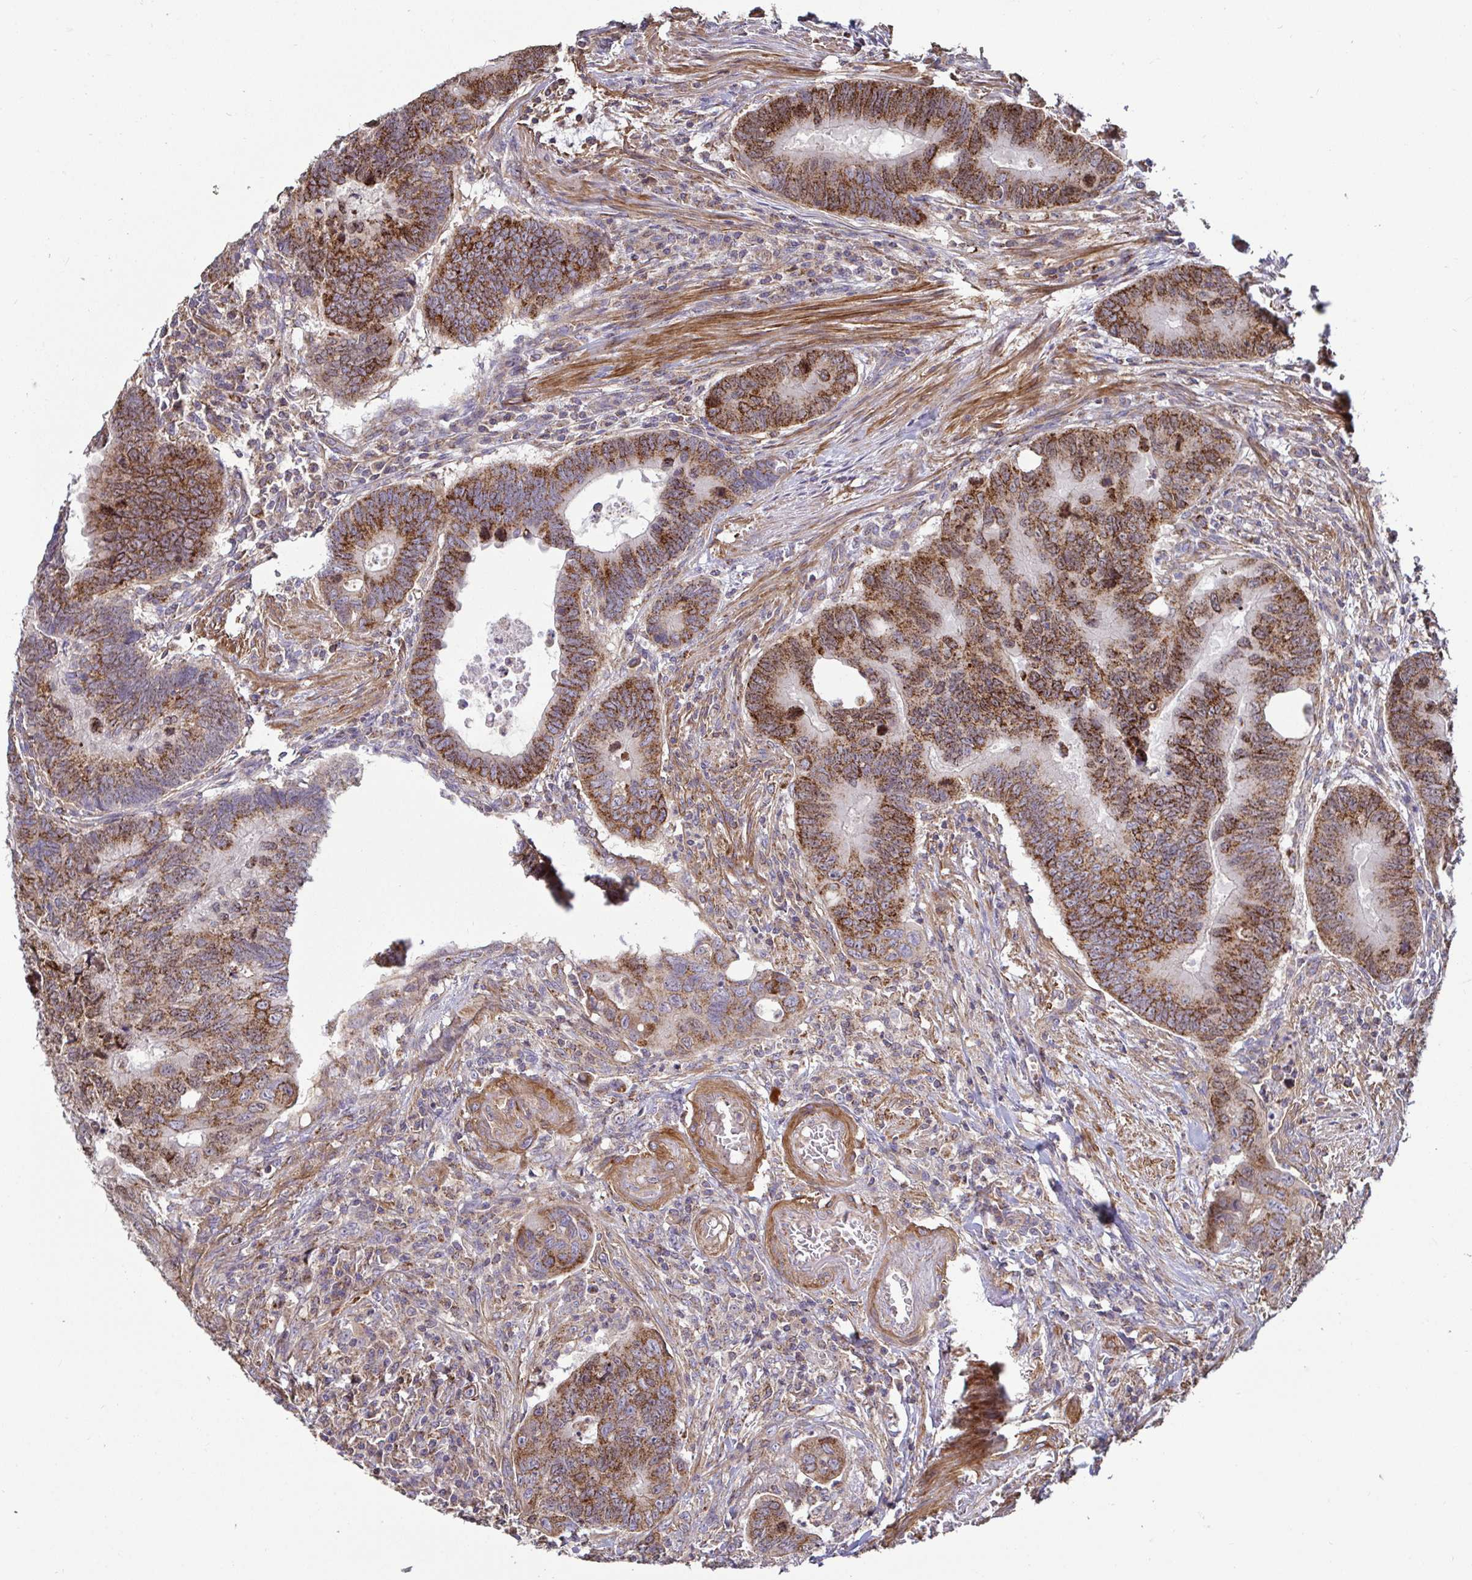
{"staining": {"intensity": "strong", "quantity": ">75%", "location": "cytoplasmic/membranous"}, "tissue": "colorectal cancer", "cell_type": "Tumor cells", "image_type": "cancer", "snomed": [{"axis": "morphology", "description": "Adenocarcinoma, NOS"}, {"axis": "topography", "description": "Colon"}], "caption": "Strong cytoplasmic/membranous protein expression is seen in about >75% of tumor cells in colorectal cancer (adenocarcinoma).", "gene": "SPRY1", "patient": {"sex": "male", "age": 62}}